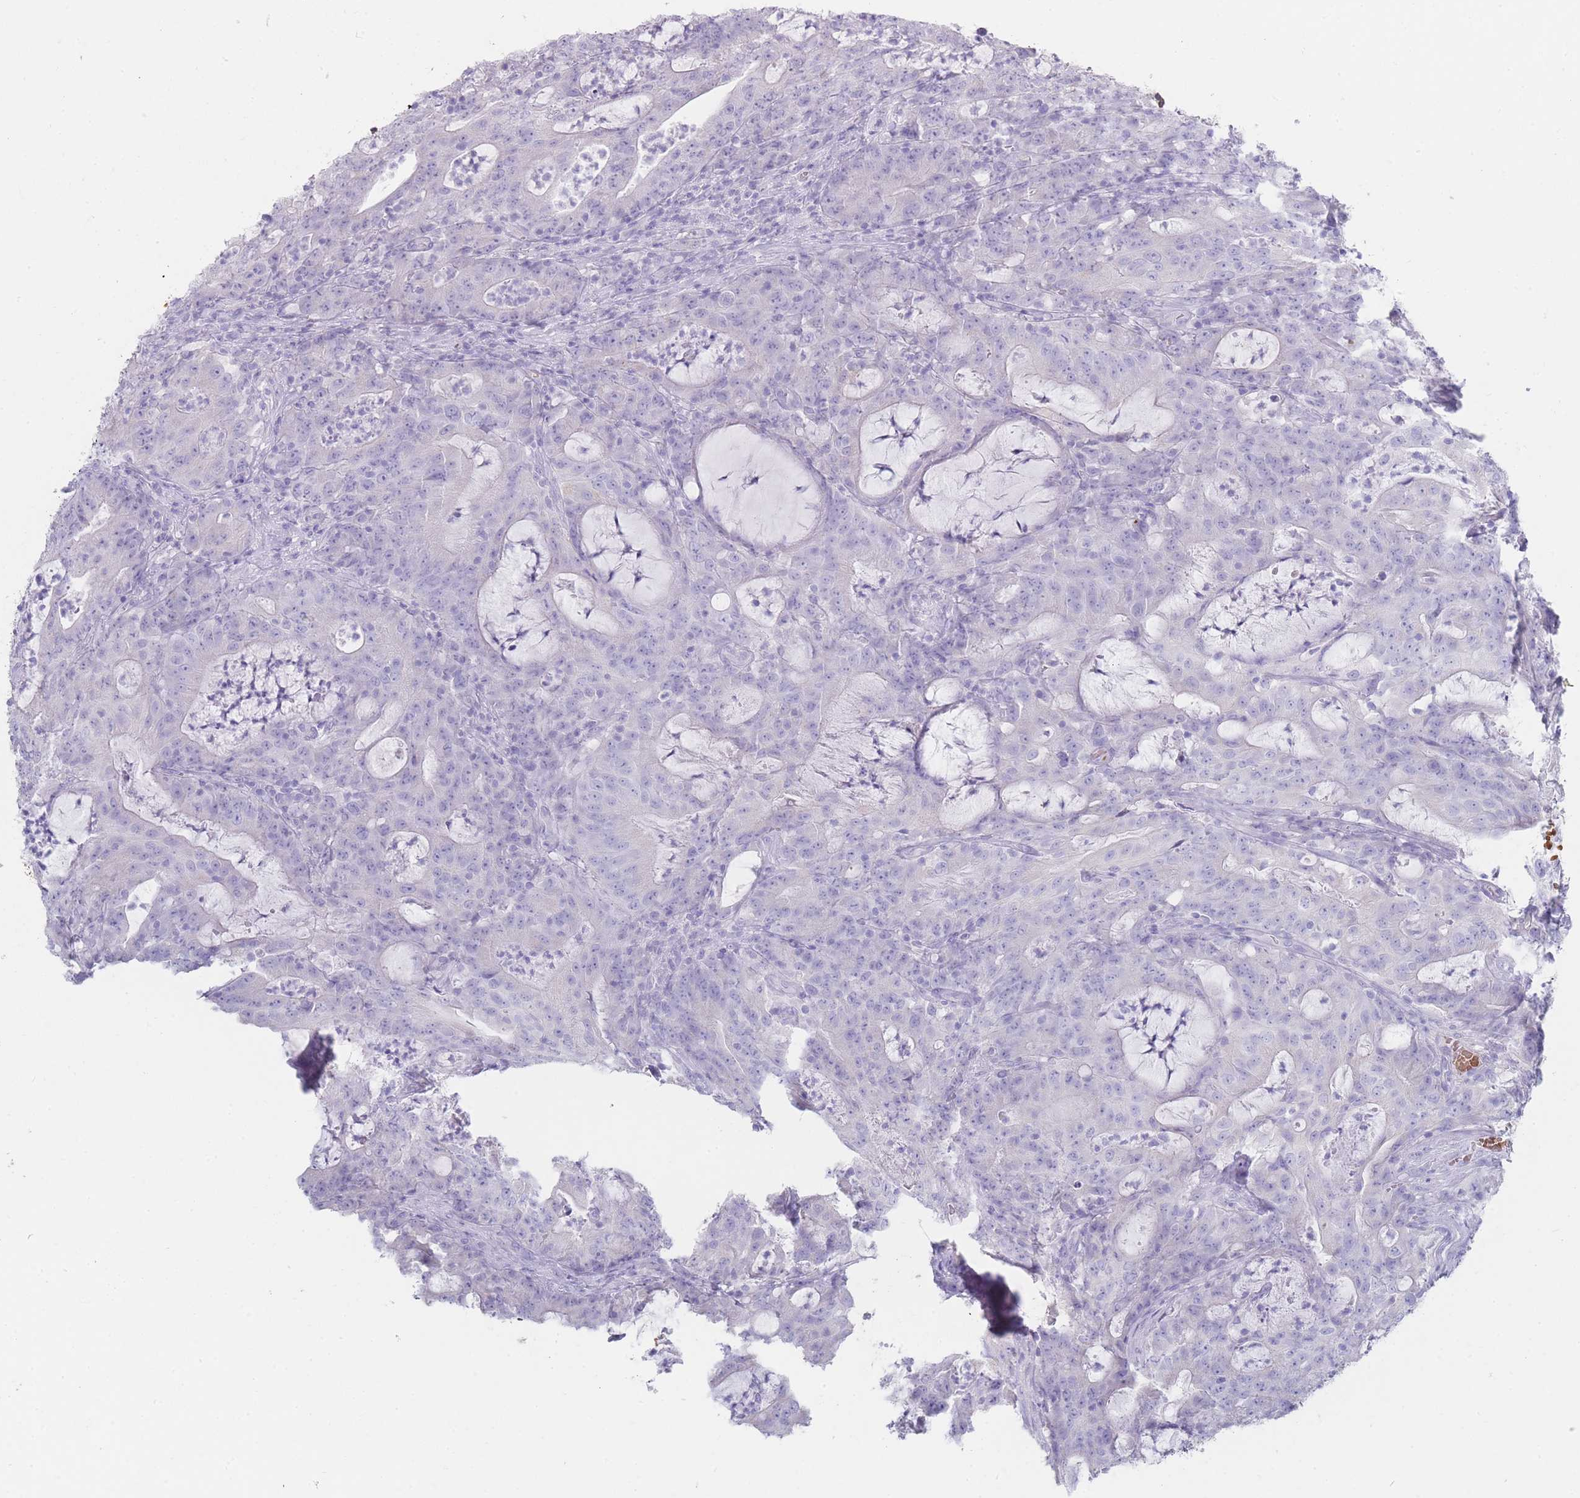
{"staining": {"intensity": "negative", "quantity": "none", "location": "none"}, "tissue": "colorectal cancer", "cell_type": "Tumor cells", "image_type": "cancer", "snomed": [{"axis": "morphology", "description": "Adenocarcinoma, NOS"}, {"axis": "topography", "description": "Colon"}], "caption": "The histopathology image displays no significant staining in tumor cells of colorectal adenocarcinoma.", "gene": "HBG2", "patient": {"sex": "male", "age": 83}}